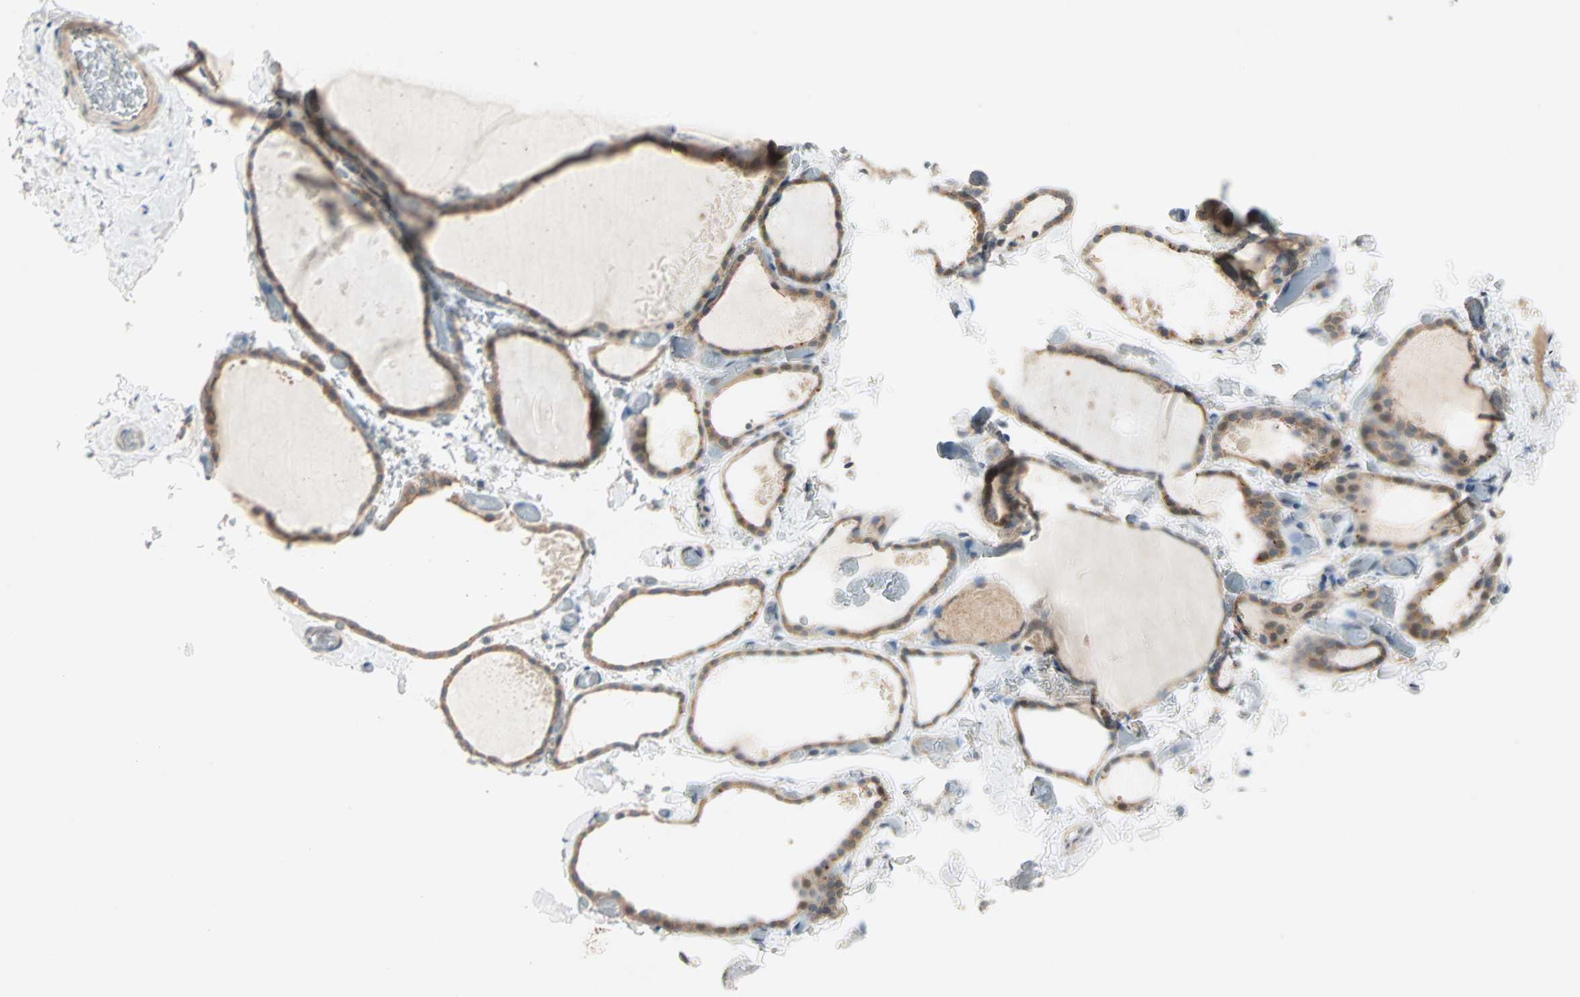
{"staining": {"intensity": "moderate", "quantity": ">75%", "location": "cytoplasmic/membranous"}, "tissue": "thyroid gland", "cell_type": "Glandular cells", "image_type": "normal", "snomed": [{"axis": "morphology", "description": "Normal tissue, NOS"}, {"axis": "topography", "description": "Thyroid gland"}], "caption": "This image displays immunohistochemistry staining of normal thyroid gland, with medium moderate cytoplasmic/membranous positivity in approximately >75% of glandular cells.", "gene": "TTF2", "patient": {"sex": "female", "age": 22}}